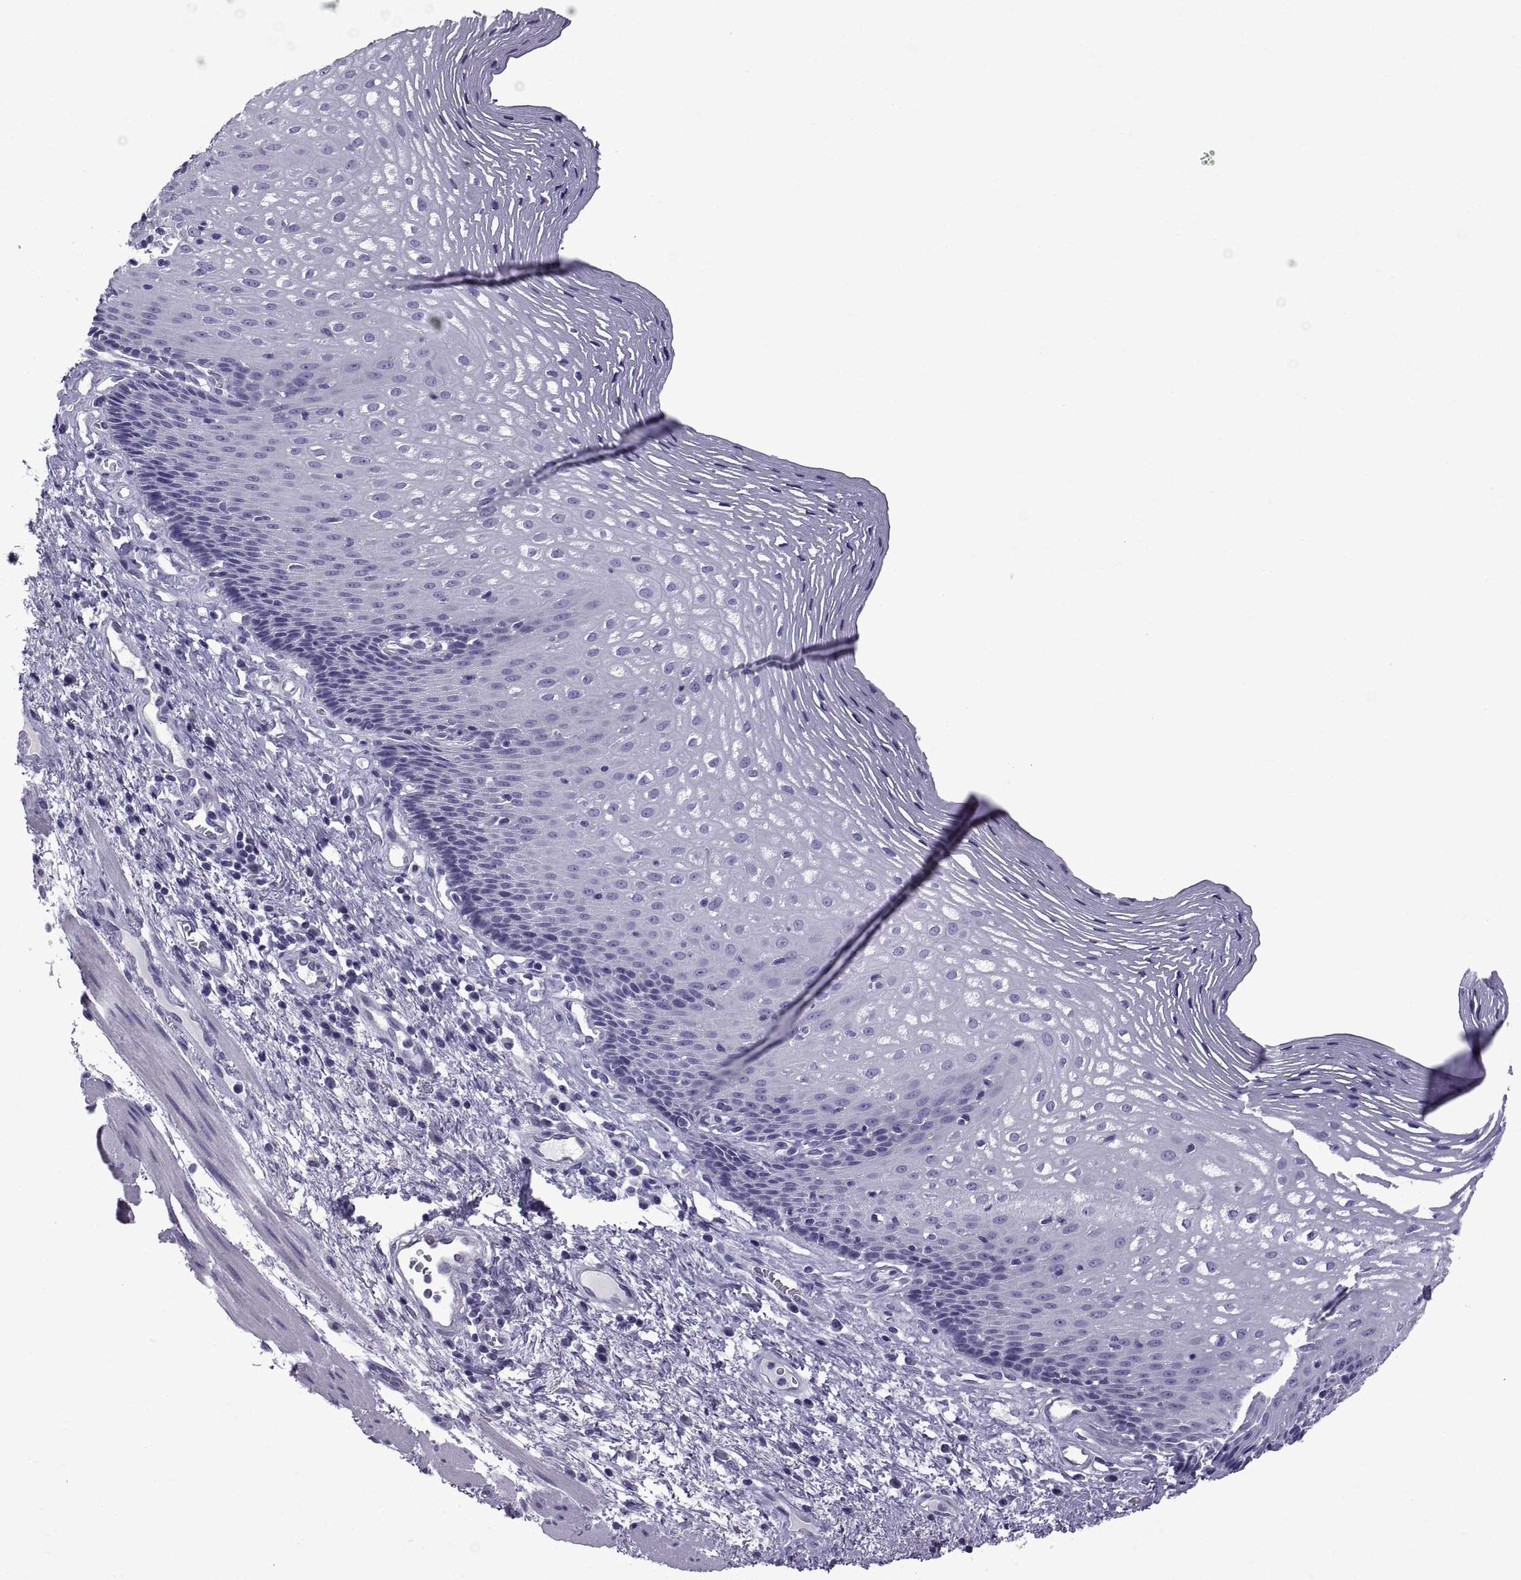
{"staining": {"intensity": "negative", "quantity": "none", "location": "none"}, "tissue": "esophagus", "cell_type": "Squamous epithelial cells", "image_type": "normal", "snomed": [{"axis": "morphology", "description": "Normal tissue, NOS"}, {"axis": "topography", "description": "Esophagus"}], "caption": "IHC of normal human esophagus shows no staining in squamous epithelial cells. (Immunohistochemistry, brightfield microscopy, high magnification).", "gene": "SPDYE10", "patient": {"sex": "male", "age": 76}}